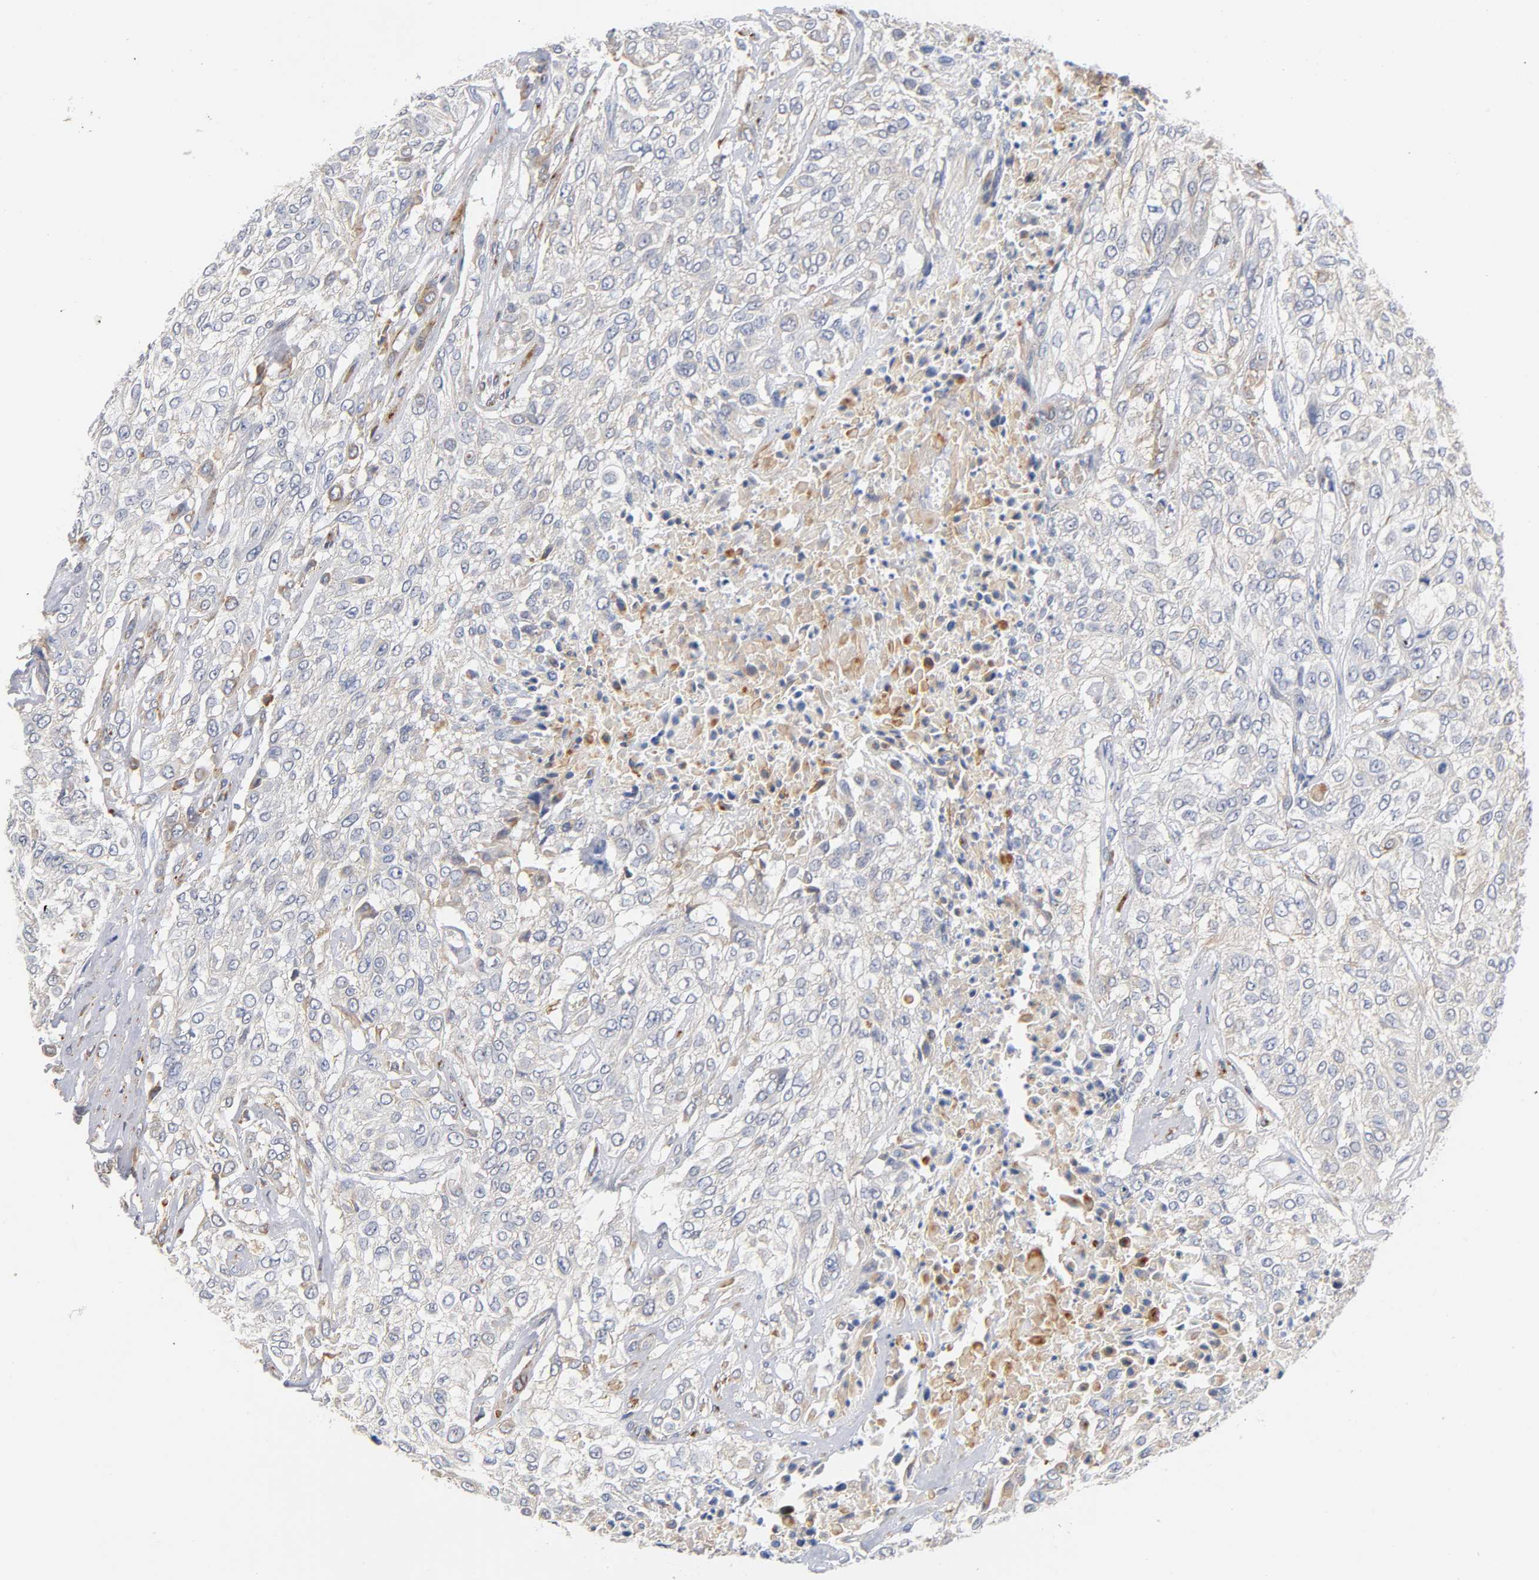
{"staining": {"intensity": "negative", "quantity": "none", "location": "none"}, "tissue": "urothelial cancer", "cell_type": "Tumor cells", "image_type": "cancer", "snomed": [{"axis": "morphology", "description": "Urothelial carcinoma, High grade"}, {"axis": "topography", "description": "Urinary bladder"}], "caption": "High magnification brightfield microscopy of high-grade urothelial carcinoma stained with DAB (brown) and counterstained with hematoxylin (blue): tumor cells show no significant positivity. Nuclei are stained in blue.", "gene": "LRP1", "patient": {"sex": "male", "age": 57}}